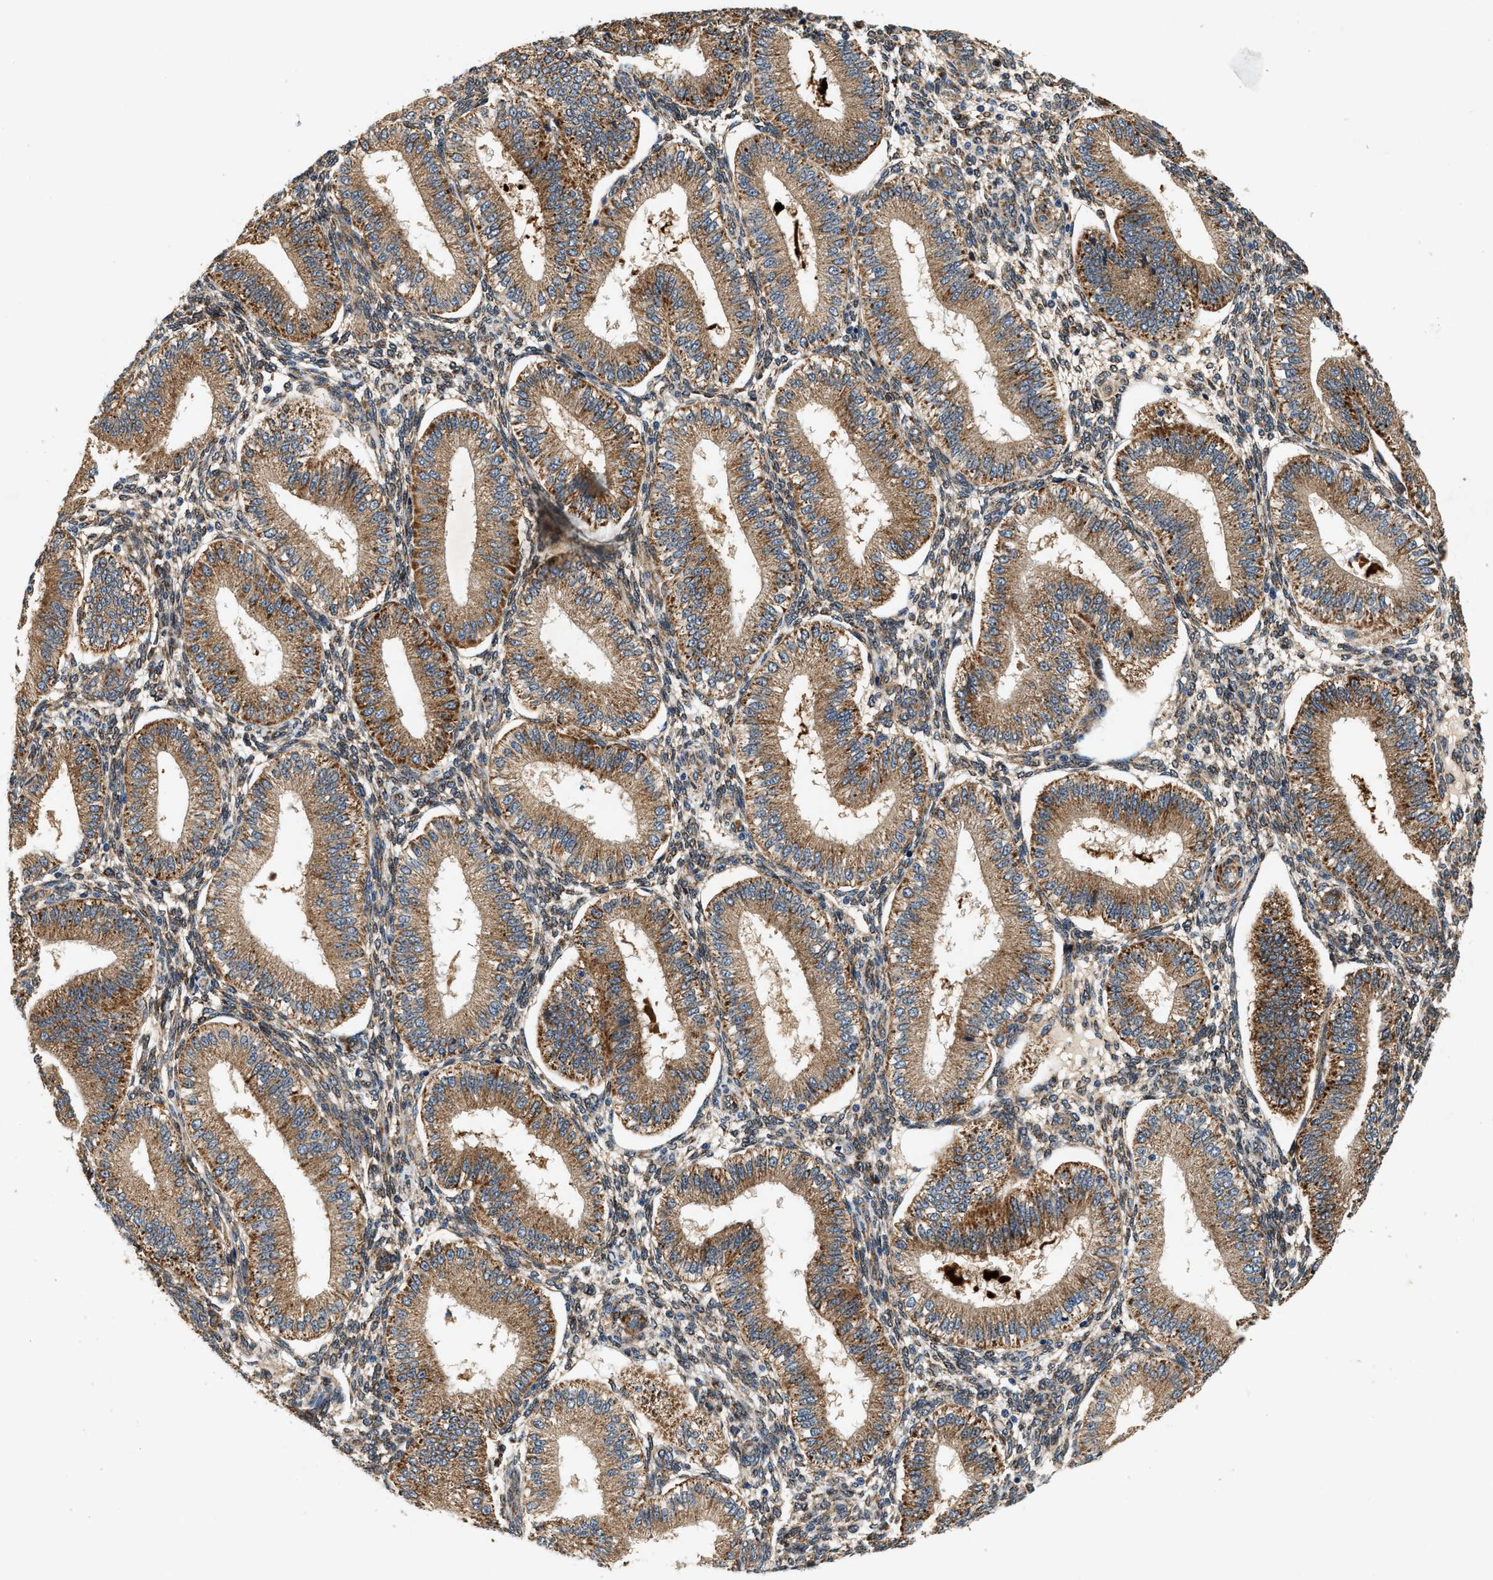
{"staining": {"intensity": "moderate", "quantity": ">75%", "location": "cytoplasmic/membranous"}, "tissue": "endometrium", "cell_type": "Cells in endometrial stroma", "image_type": "normal", "snomed": [{"axis": "morphology", "description": "Normal tissue, NOS"}, {"axis": "topography", "description": "Endometrium"}], "caption": "Protein expression analysis of unremarkable endometrium reveals moderate cytoplasmic/membranous staining in approximately >75% of cells in endometrial stroma.", "gene": "DUSP10", "patient": {"sex": "female", "age": 39}}